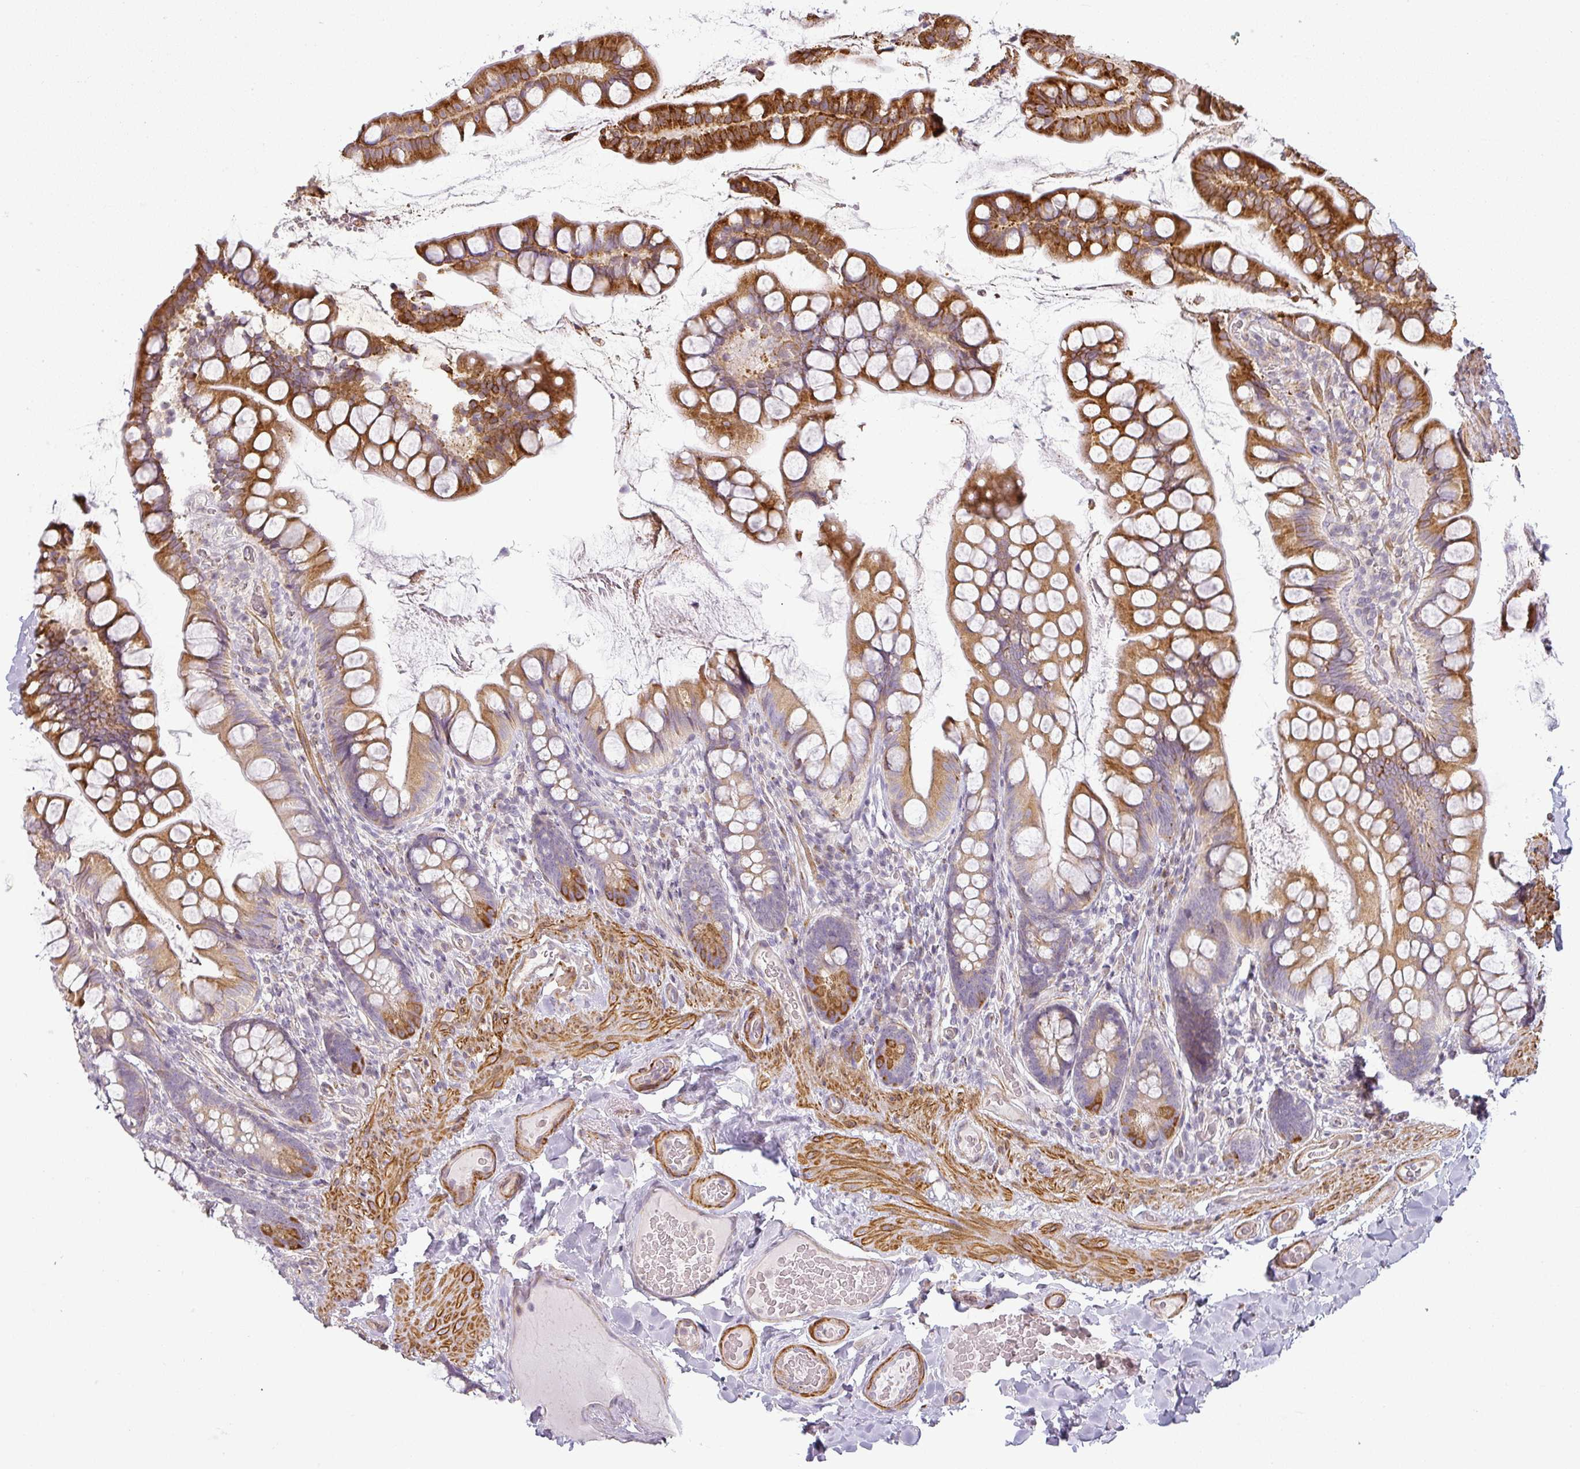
{"staining": {"intensity": "strong", "quantity": "25%-75%", "location": "cytoplasmic/membranous"}, "tissue": "small intestine", "cell_type": "Glandular cells", "image_type": "normal", "snomed": [{"axis": "morphology", "description": "Normal tissue, NOS"}, {"axis": "topography", "description": "Small intestine"}], "caption": "Glandular cells exhibit high levels of strong cytoplasmic/membranous staining in about 25%-75% of cells in benign small intestine. Ihc stains the protein of interest in brown and the nuclei are stained blue.", "gene": "CCDC144A", "patient": {"sex": "male", "age": 70}}